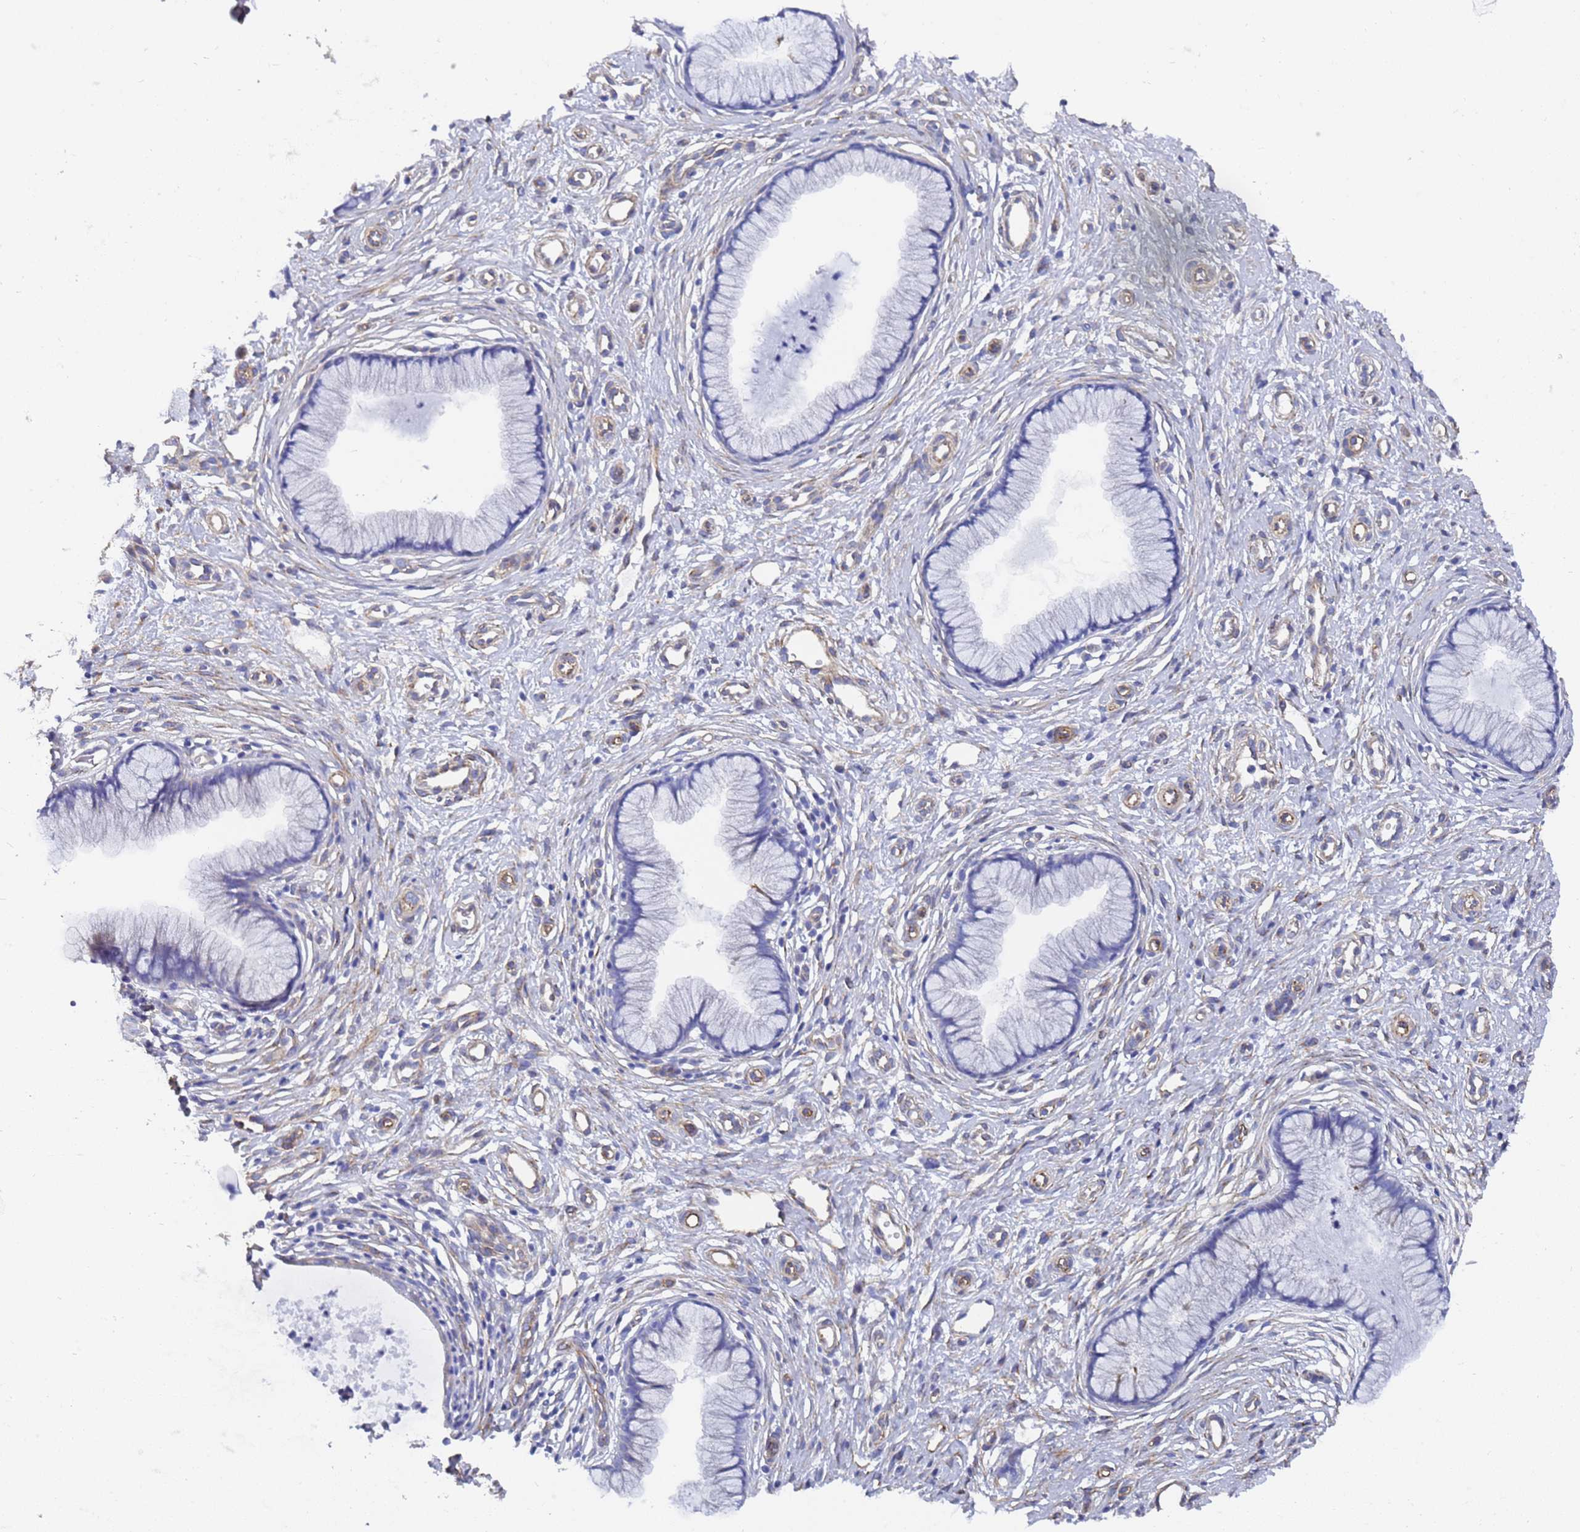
{"staining": {"intensity": "negative", "quantity": "none", "location": "none"}, "tissue": "cervix", "cell_type": "Glandular cells", "image_type": "normal", "snomed": [{"axis": "morphology", "description": "Normal tissue, NOS"}, {"axis": "topography", "description": "Cervix"}], "caption": "The IHC photomicrograph has no significant expression in glandular cells of cervix.", "gene": "ENSG00000198211", "patient": {"sex": "female", "age": 36}}